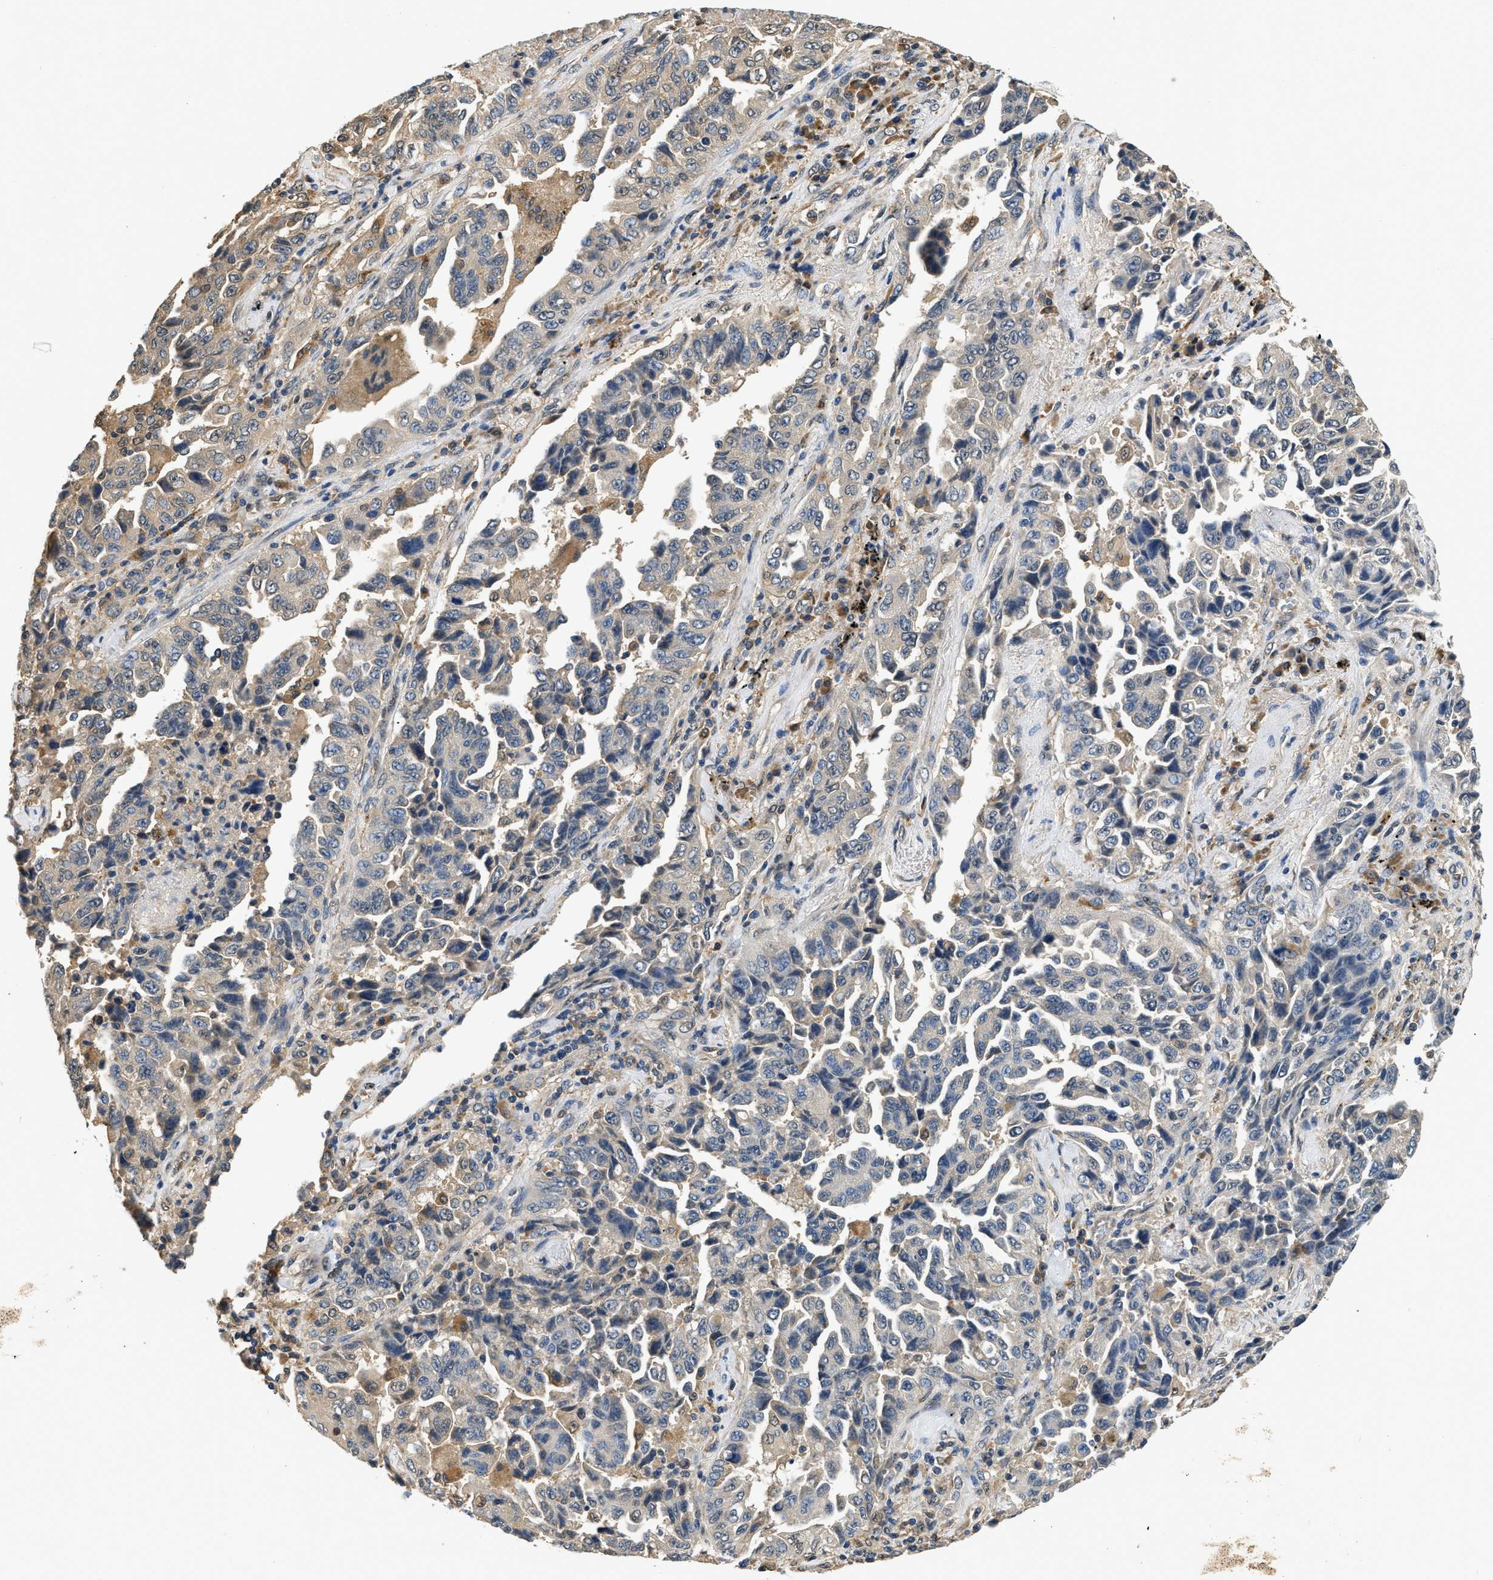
{"staining": {"intensity": "negative", "quantity": "none", "location": "none"}, "tissue": "lung cancer", "cell_type": "Tumor cells", "image_type": "cancer", "snomed": [{"axis": "morphology", "description": "Adenocarcinoma, NOS"}, {"axis": "topography", "description": "Lung"}], "caption": "Protein analysis of lung adenocarcinoma shows no significant positivity in tumor cells.", "gene": "BCL7C", "patient": {"sex": "female", "age": 51}}